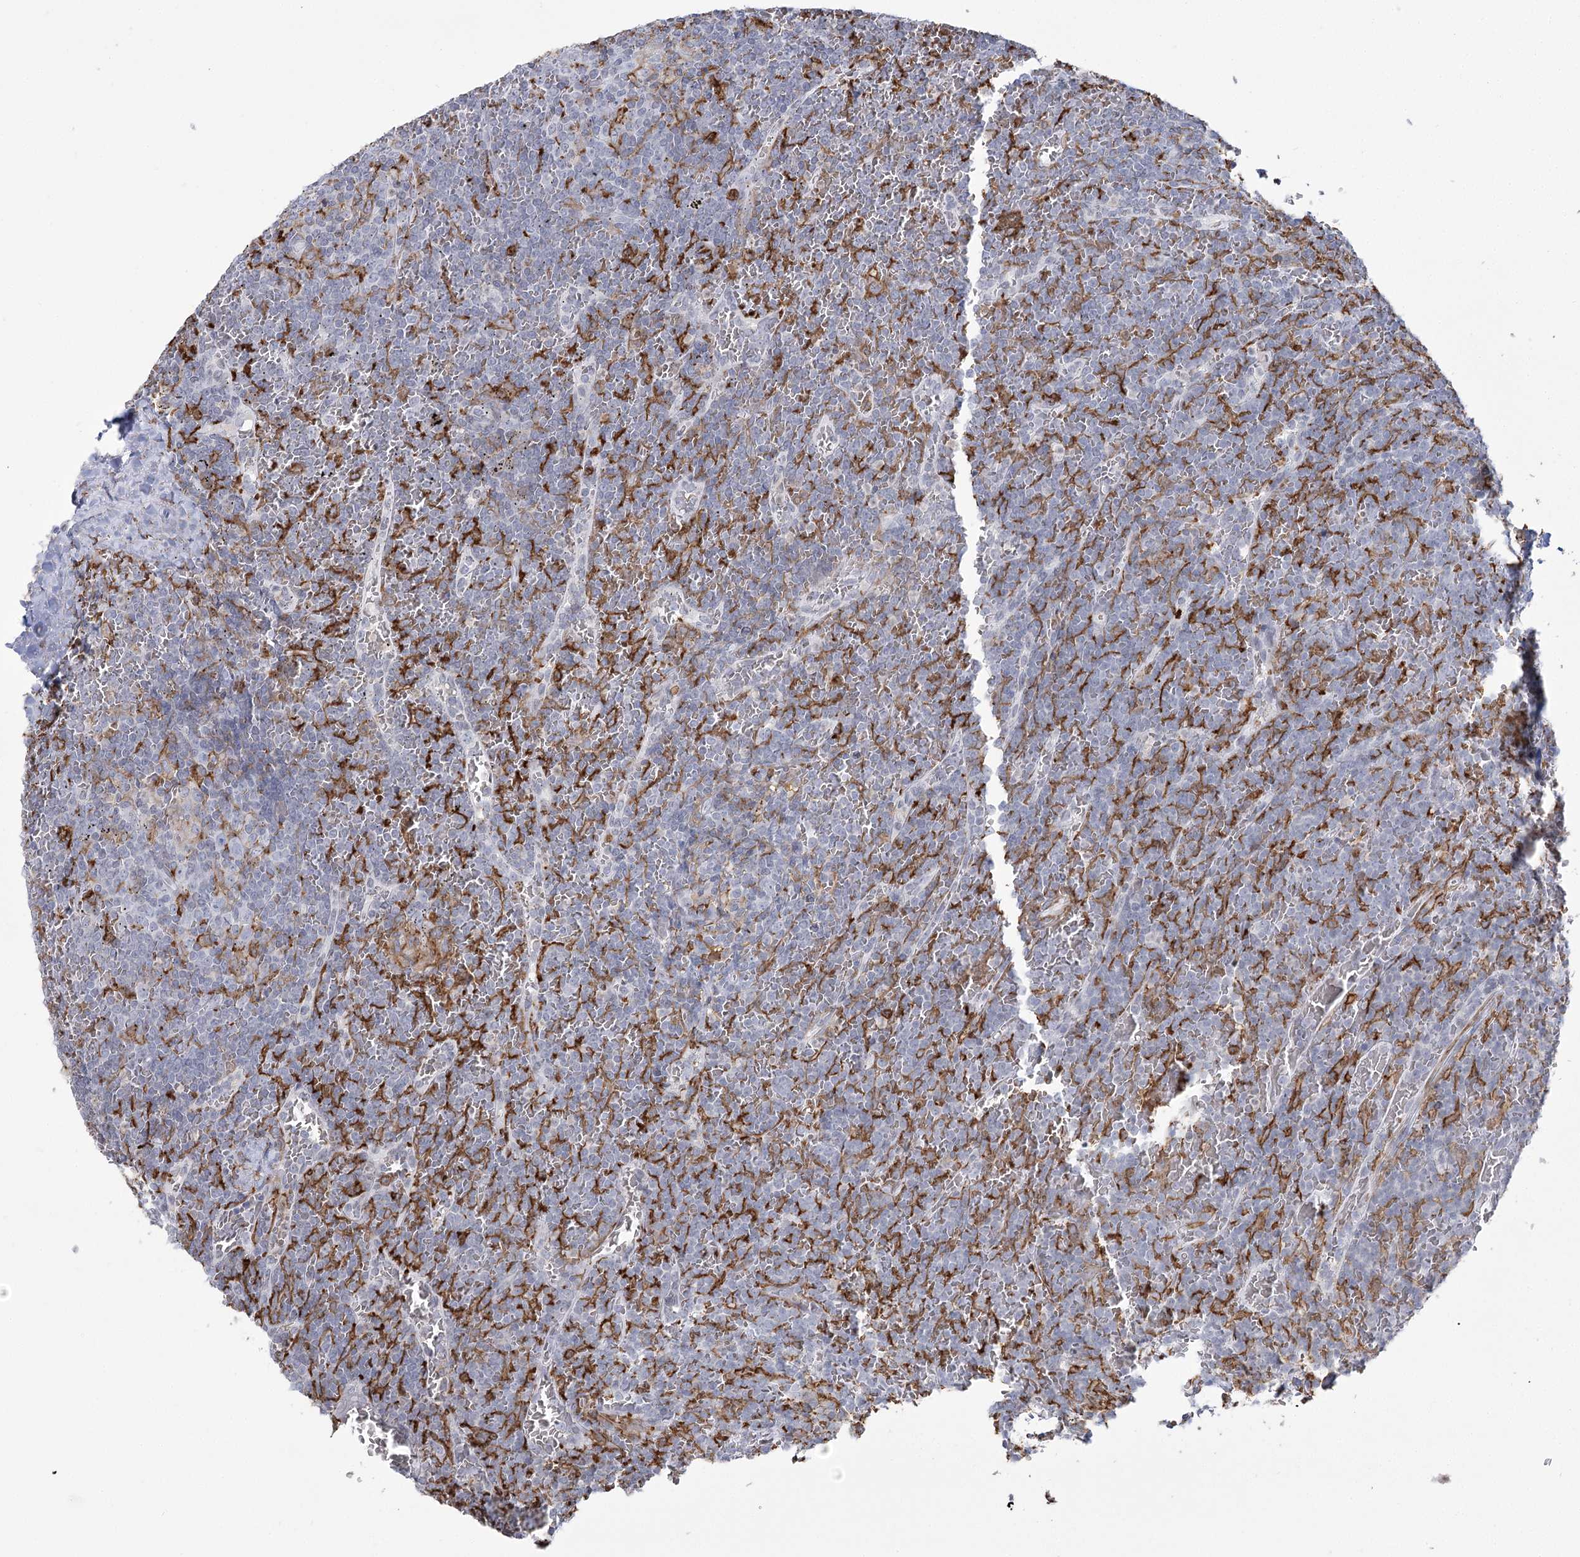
{"staining": {"intensity": "negative", "quantity": "none", "location": "none"}, "tissue": "lymphoma", "cell_type": "Tumor cells", "image_type": "cancer", "snomed": [{"axis": "morphology", "description": "Malignant lymphoma, non-Hodgkin's type, Low grade"}, {"axis": "topography", "description": "Spleen"}], "caption": "Immunohistochemical staining of human lymphoma shows no significant expression in tumor cells.", "gene": "C11orf1", "patient": {"sex": "female", "age": 19}}